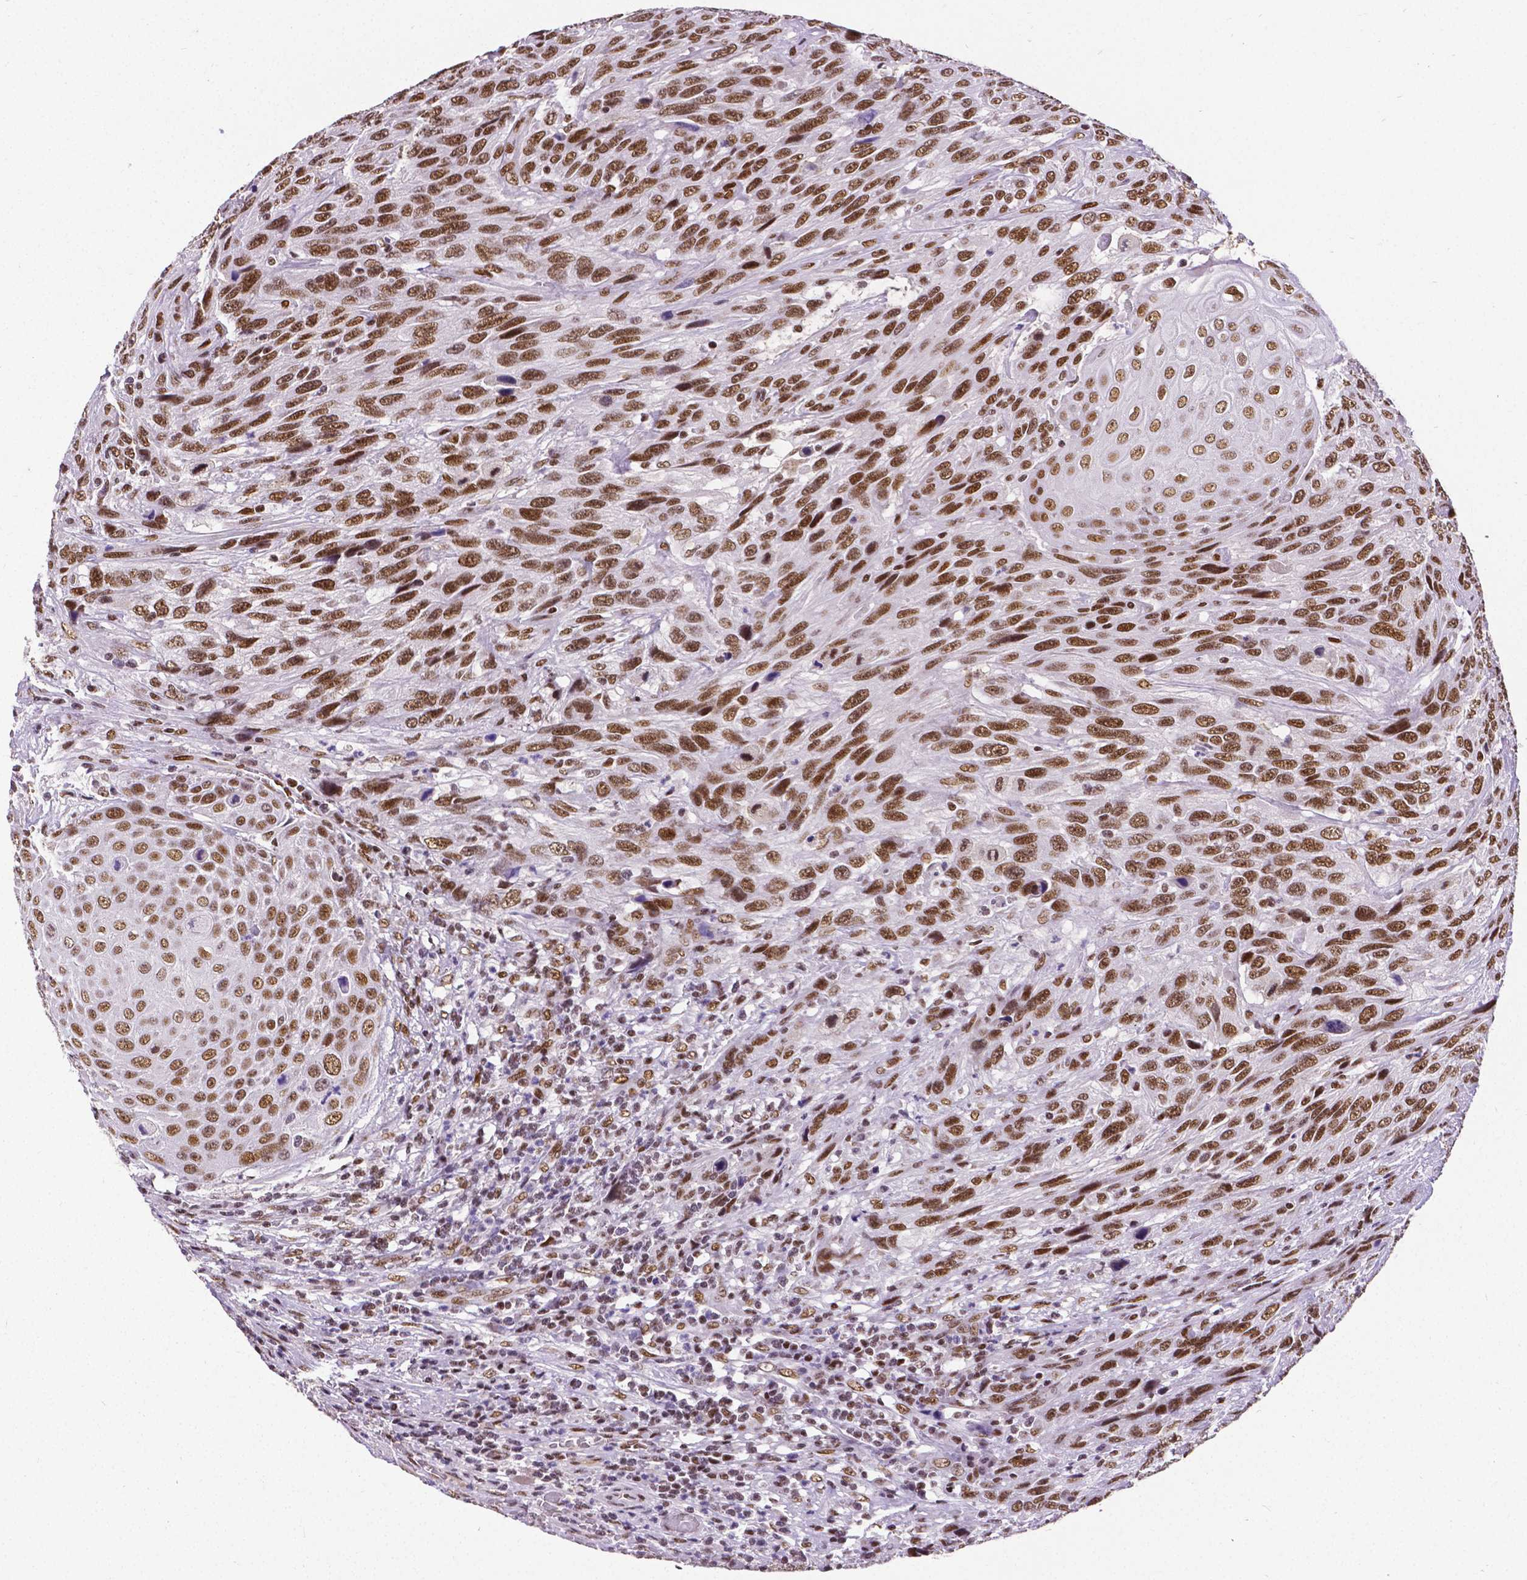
{"staining": {"intensity": "moderate", "quantity": ">75%", "location": "nuclear"}, "tissue": "urothelial cancer", "cell_type": "Tumor cells", "image_type": "cancer", "snomed": [{"axis": "morphology", "description": "Urothelial carcinoma, High grade"}, {"axis": "topography", "description": "Urinary bladder"}], "caption": "Moderate nuclear positivity for a protein is seen in approximately >75% of tumor cells of urothelial cancer using IHC.", "gene": "REST", "patient": {"sex": "female", "age": 70}}